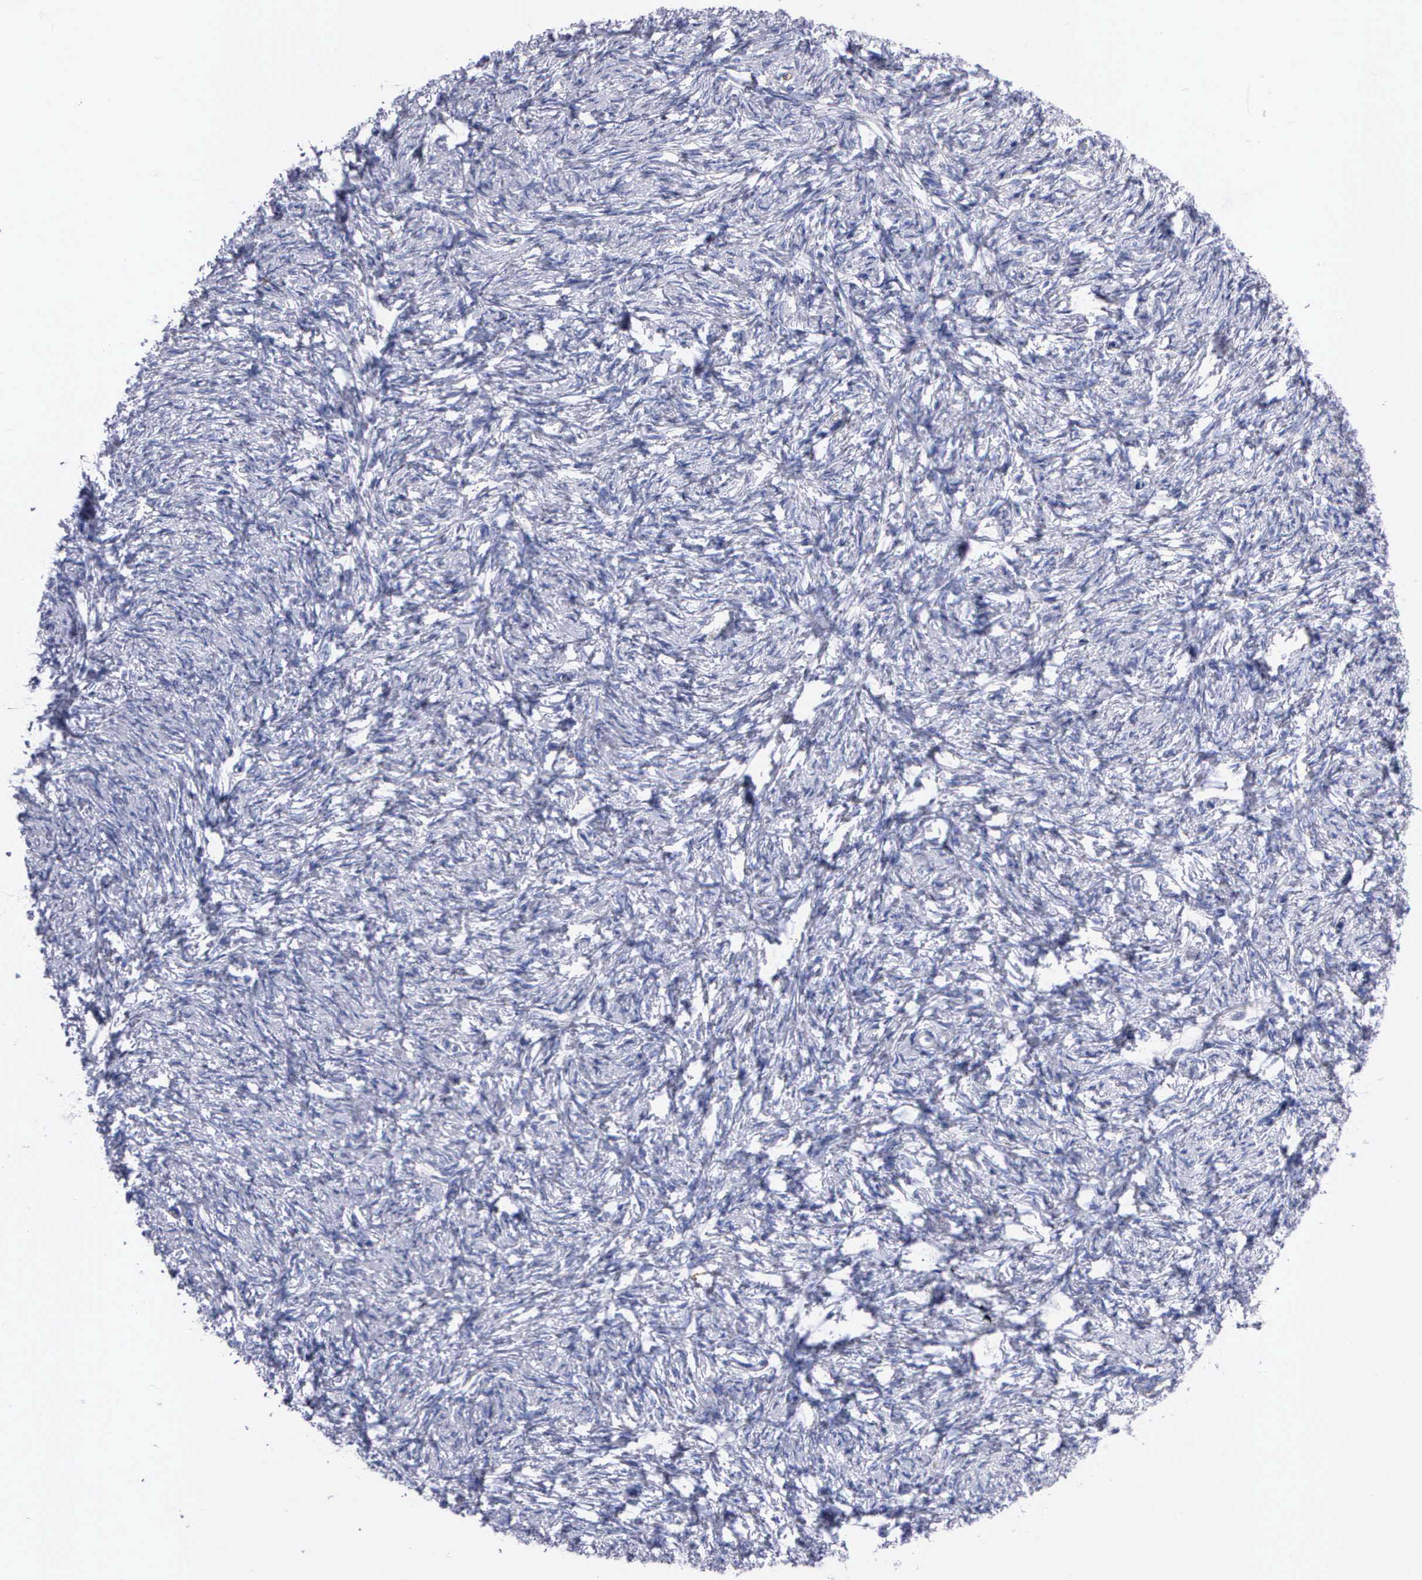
{"staining": {"intensity": "negative", "quantity": "none", "location": "none"}, "tissue": "ovarian cancer", "cell_type": "Tumor cells", "image_type": "cancer", "snomed": [{"axis": "morphology", "description": "Normal tissue, NOS"}, {"axis": "morphology", "description": "Cystadenocarcinoma, serous, NOS"}, {"axis": "topography", "description": "Ovary"}], "caption": "Human ovarian cancer stained for a protein using IHC demonstrates no positivity in tumor cells.", "gene": "CTSL", "patient": {"sex": "female", "age": 62}}